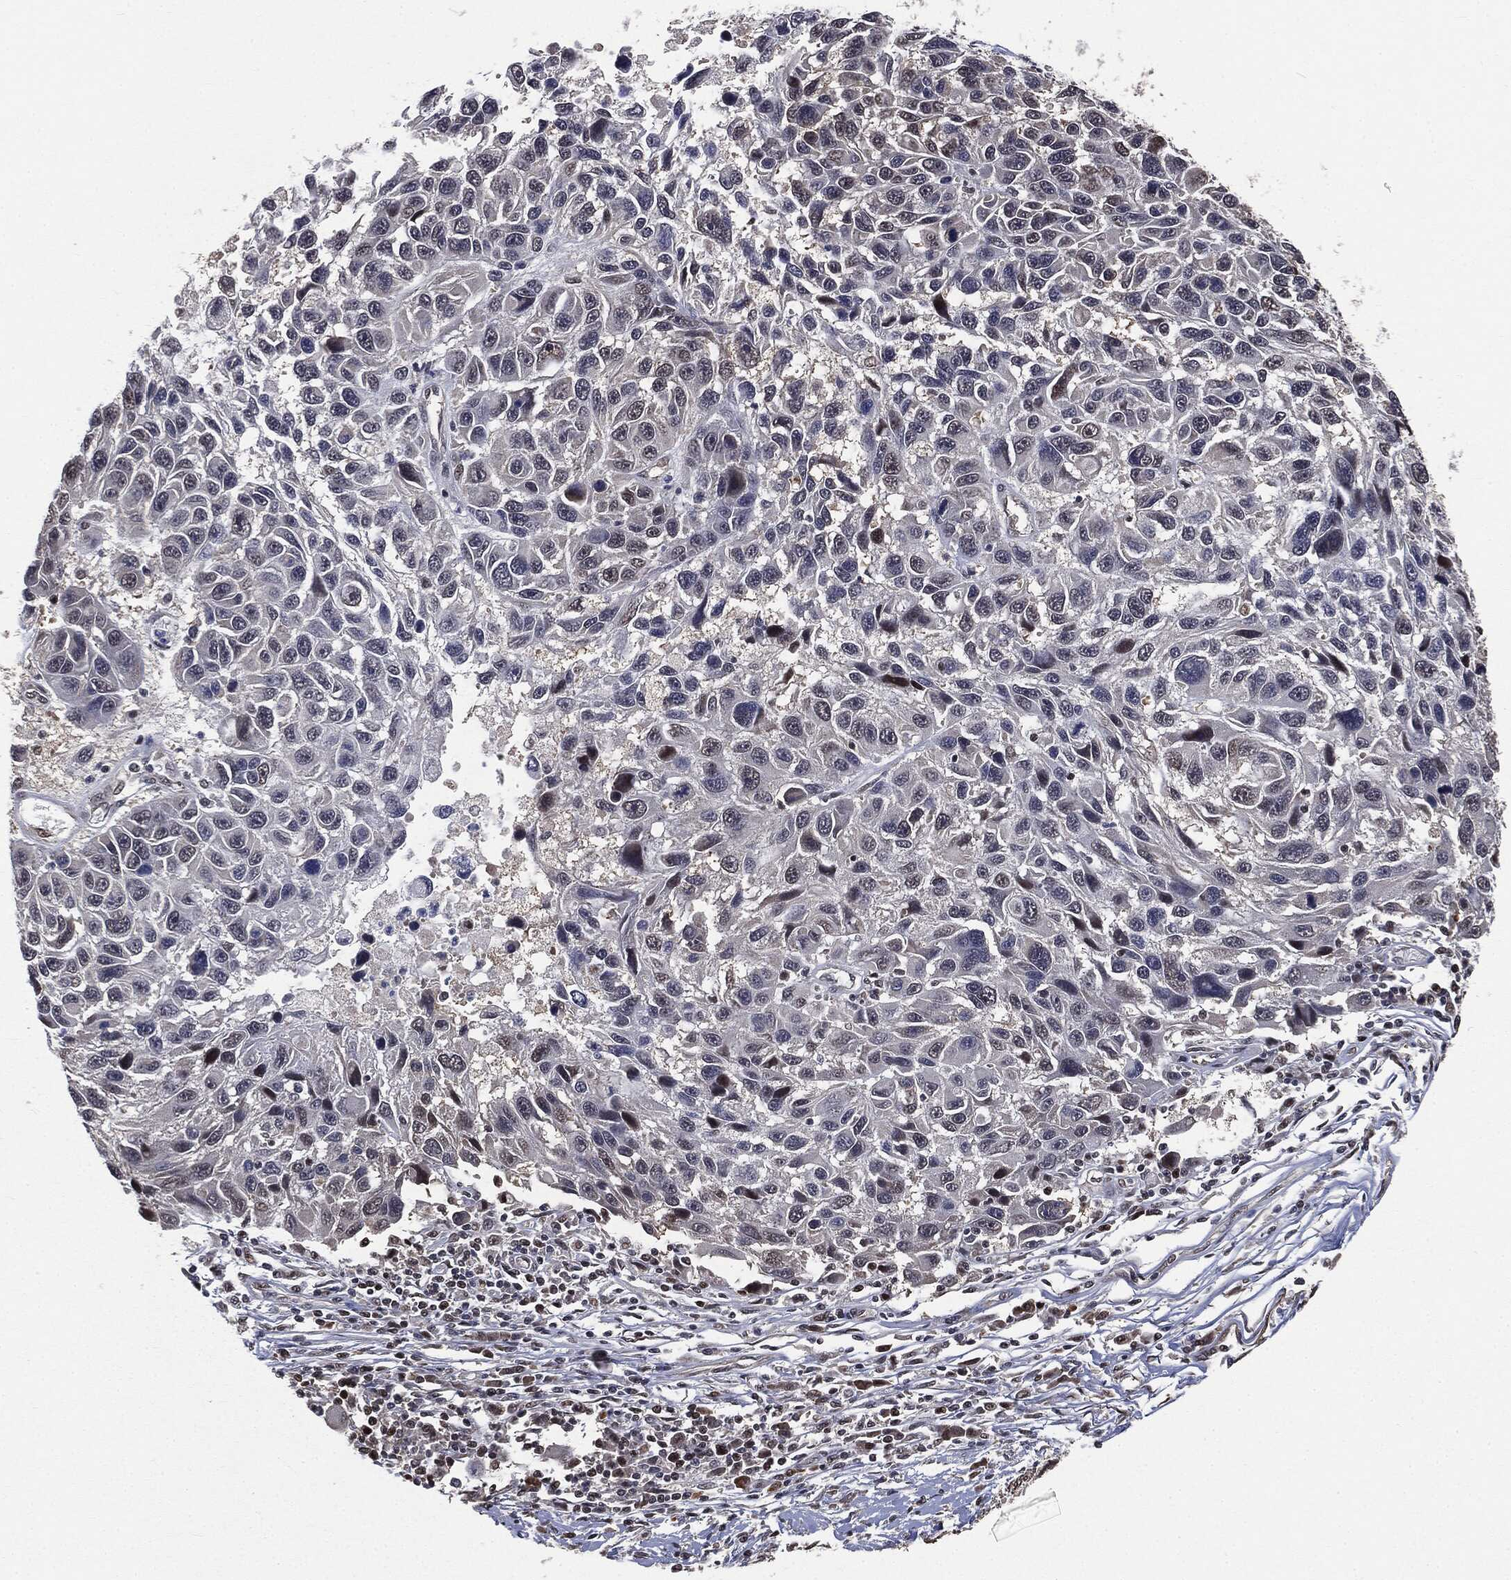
{"staining": {"intensity": "negative", "quantity": "none", "location": "none"}, "tissue": "melanoma", "cell_type": "Tumor cells", "image_type": "cancer", "snomed": [{"axis": "morphology", "description": "Malignant melanoma, NOS"}, {"axis": "topography", "description": "Skin"}], "caption": "Immunohistochemistry (IHC) of human melanoma demonstrates no staining in tumor cells.", "gene": "SHLD2", "patient": {"sex": "male", "age": 53}}